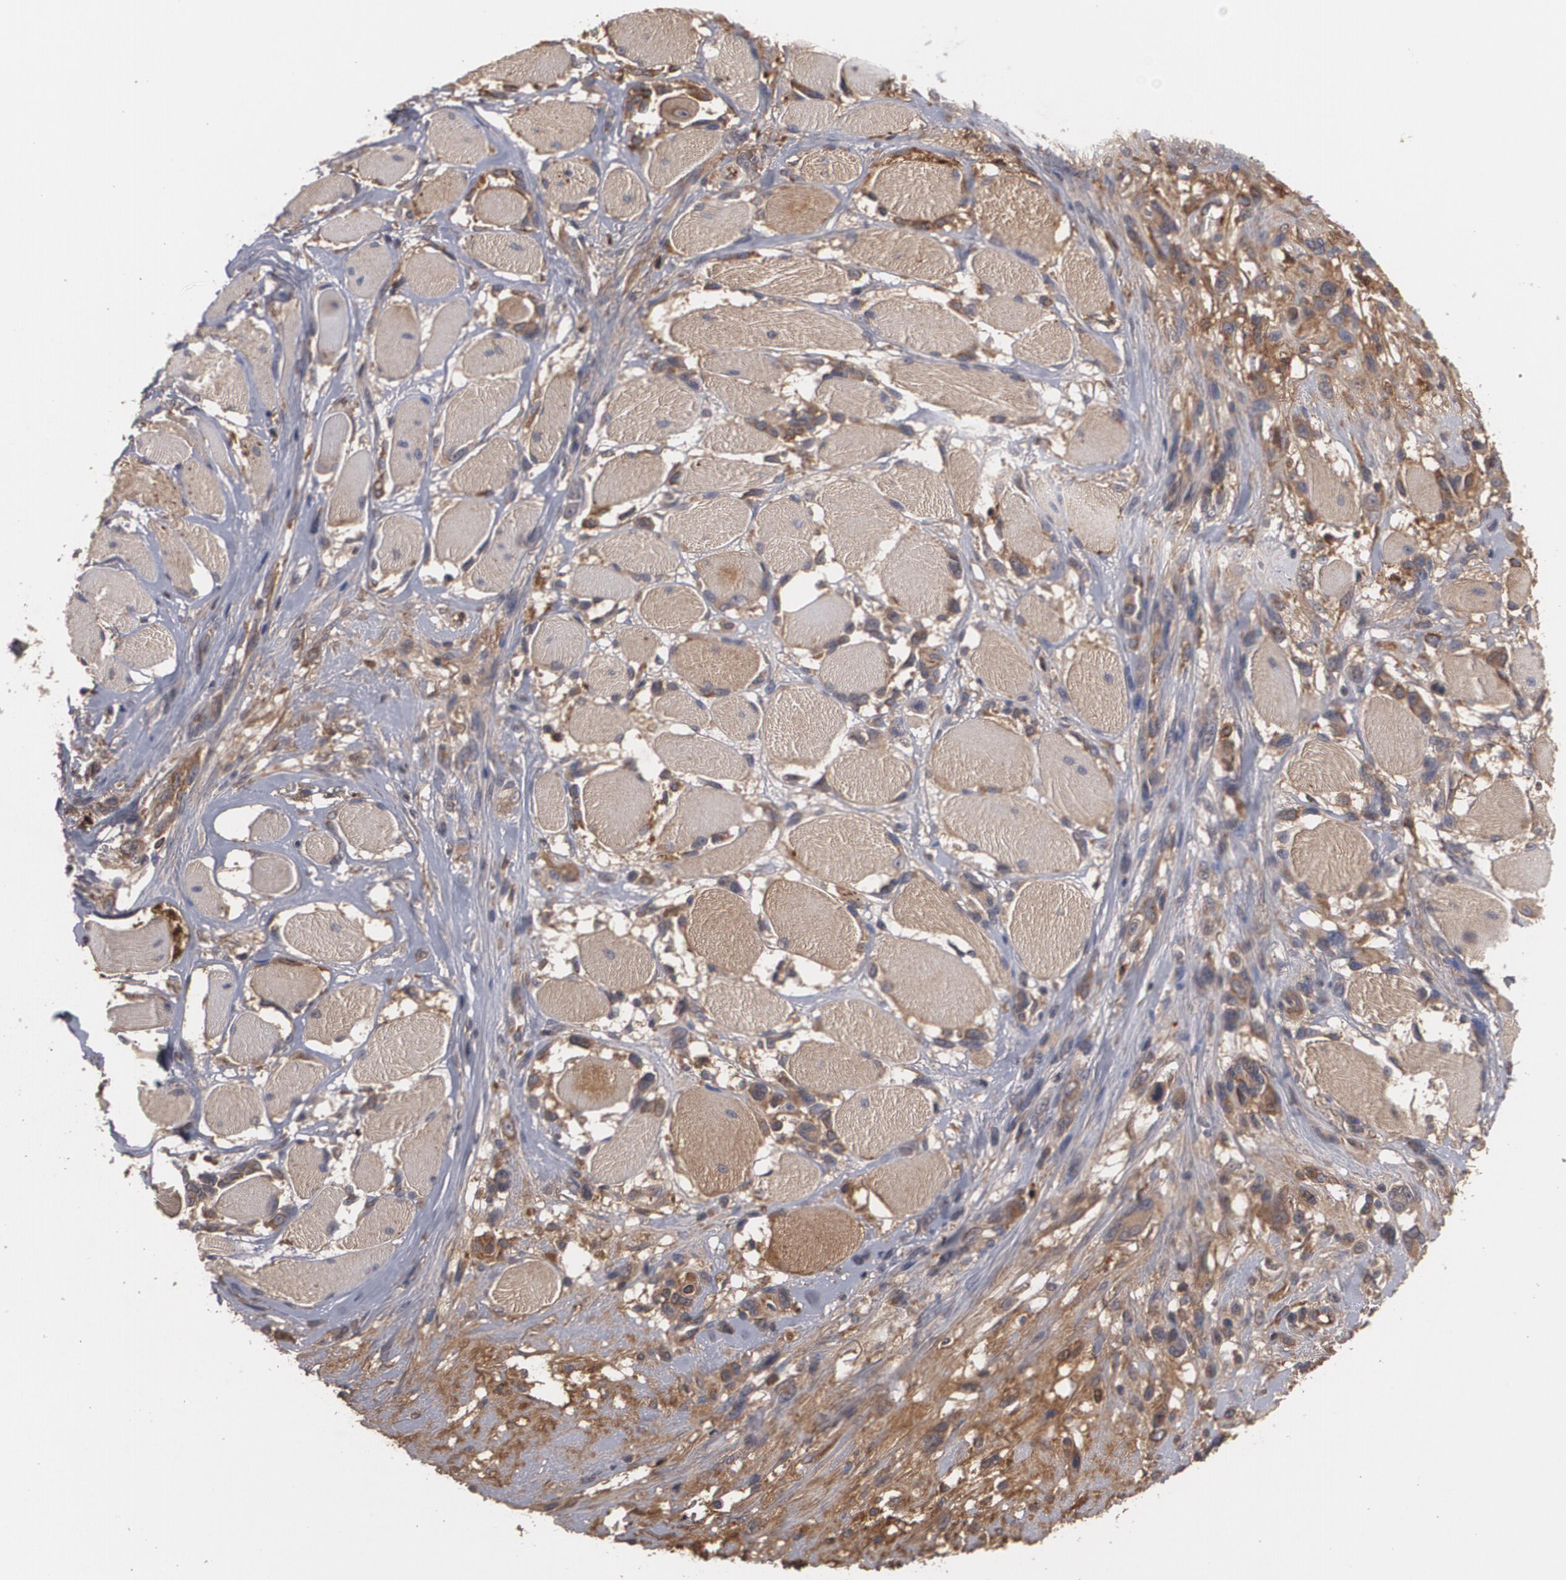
{"staining": {"intensity": "strong", "quantity": ">75%", "location": "cytoplasmic/membranous"}, "tissue": "melanoma", "cell_type": "Tumor cells", "image_type": "cancer", "snomed": [{"axis": "morphology", "description": "Malignant melanoma, NOS"}, {"axis": "topography", "description": "Skin"}], "caption": "Human malignant melanoma stained for a protein (brown) displays strong cytoplasmic/membranous positive positivity in approximately >75% of tumor cells.", "gene": "ARF6", "patient": {"sex": "male", "age": 91}}